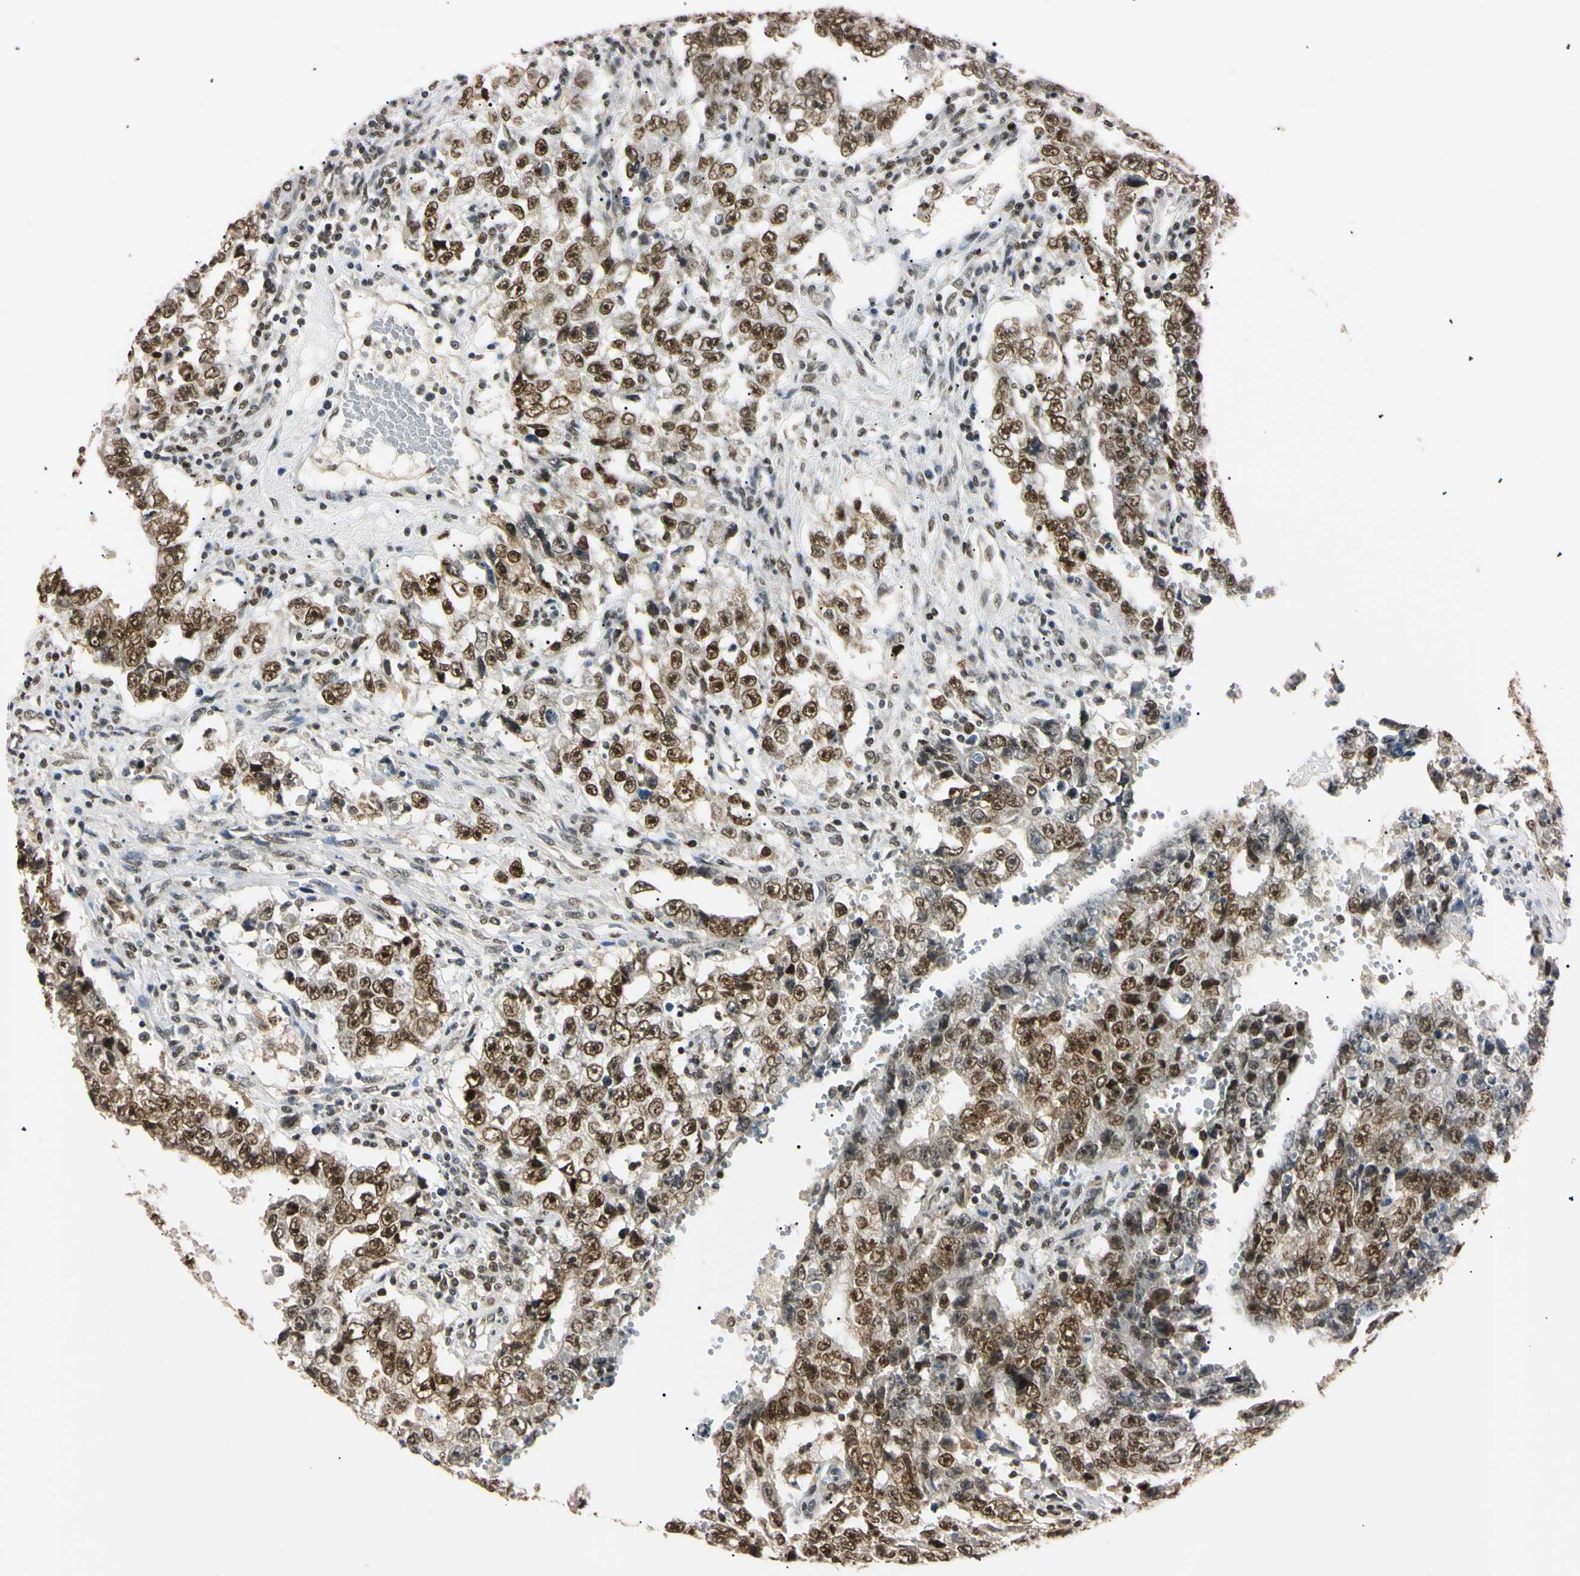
{"staining": {"intensity": "strong", "quantity": ">75%", "location": "nuclear"}, "tissue": "testis cancer", "cell_type": "Tumor cells", "image_type": "cancer", "snomed": [{"axis": "morphology", "description": "Carcinoma, Embryonal, NOS"}, {"axis": "topography", "description": "Testis"}], "caption": "The image shows staining of testis embryonal carcinoma, revealing strong nuclear protein staining (brown color) within tumor cells.", "gene": "SMARCA5", "patient": {"sex": "male", "age": 26}}